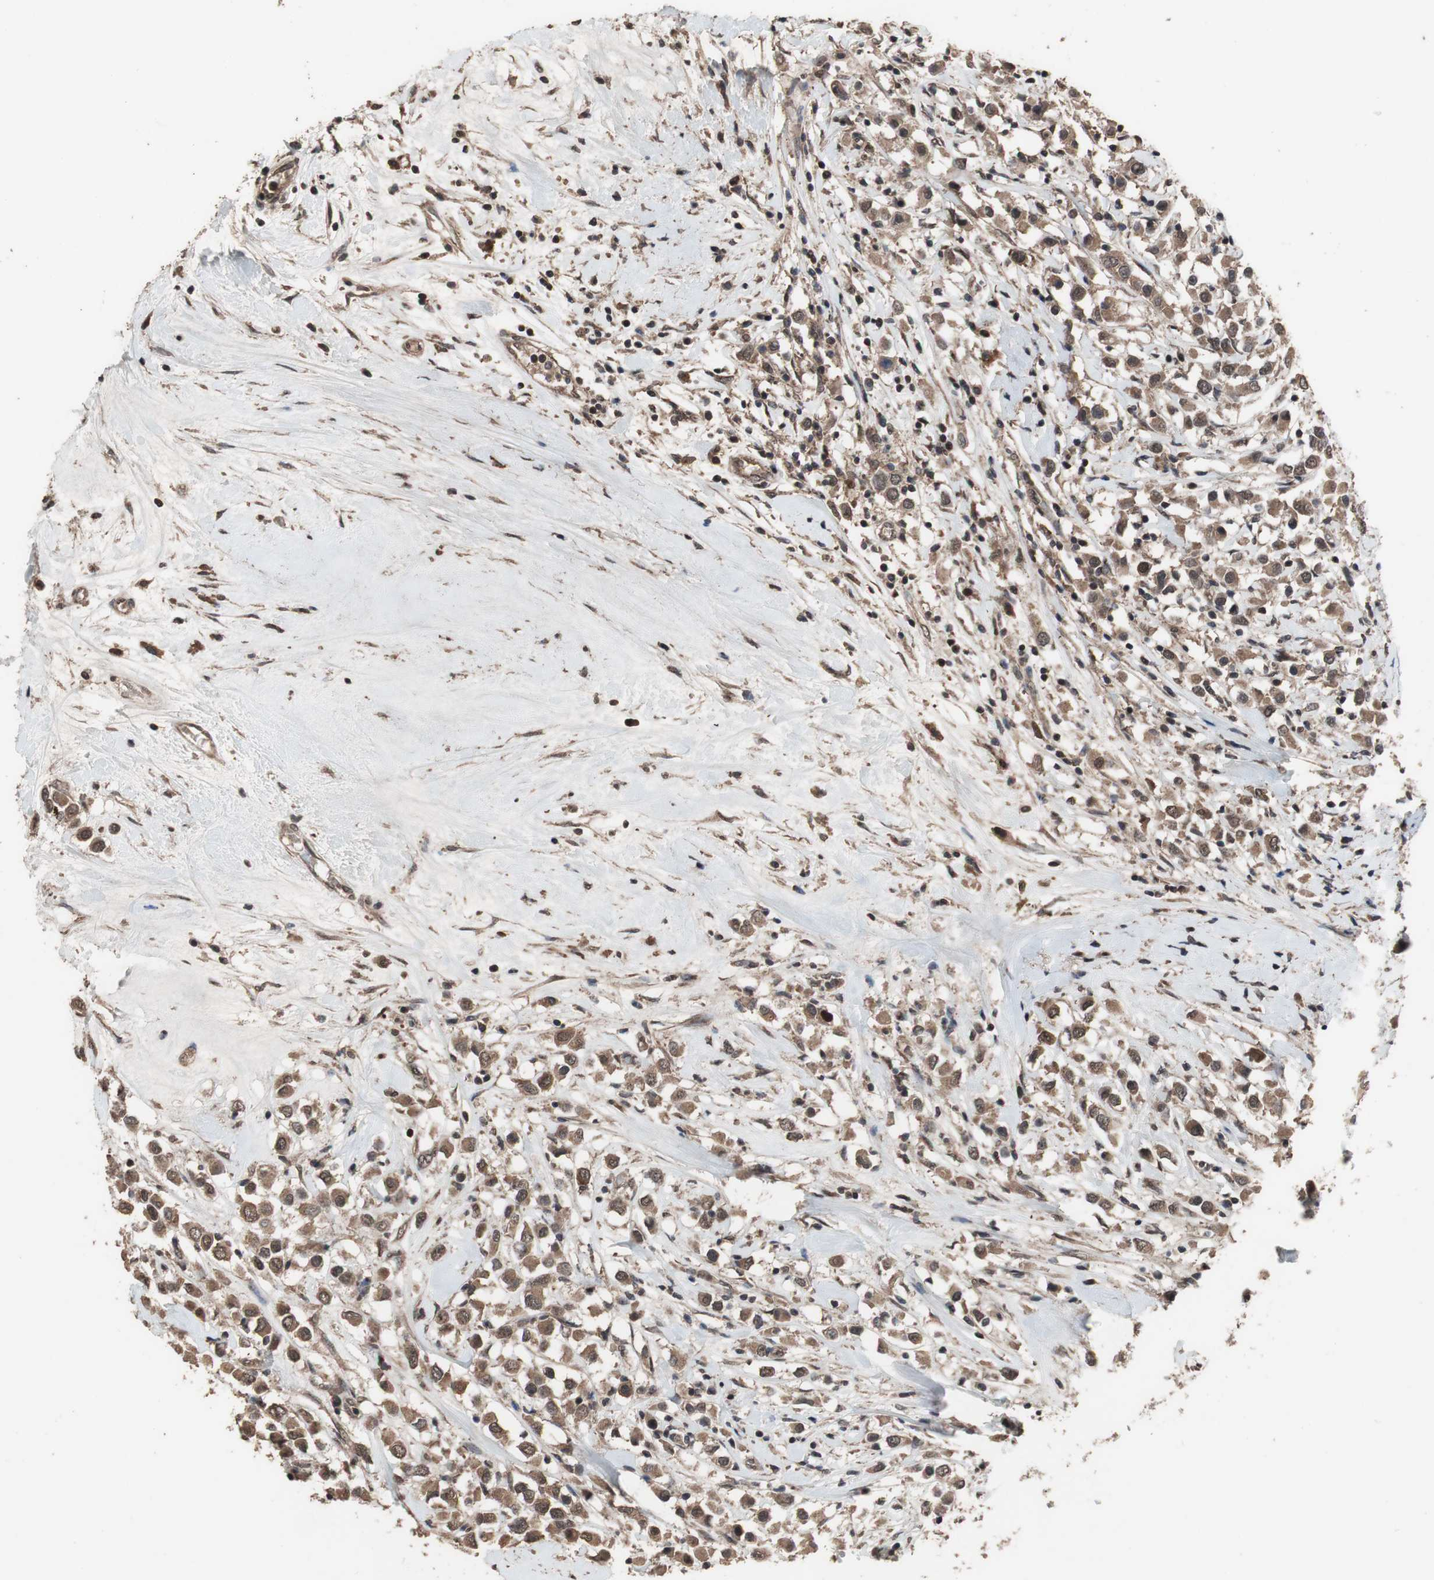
{"staining": {"intensity": "moderate", "quantity": ">75%", "location": "cytoplasmic/membranous"}, "tissue": "breast cancer", "cell_type": "Tumor cells", "image_type": "cancer", "snomed": [{"axis": "morphology", "description": "Duct carcinoma"}, {"axis": "topography", "description": "Breast"}], "caption": "Immunohistochemical staining of human breast infiltrating ductal carcinoma demonstrates medium levels of moderate cytoplasmic/membranous expression in approximately >75% of tumor cells.", "gene": "KANSL1", "patient": {"sex": "female", "age": 61}}